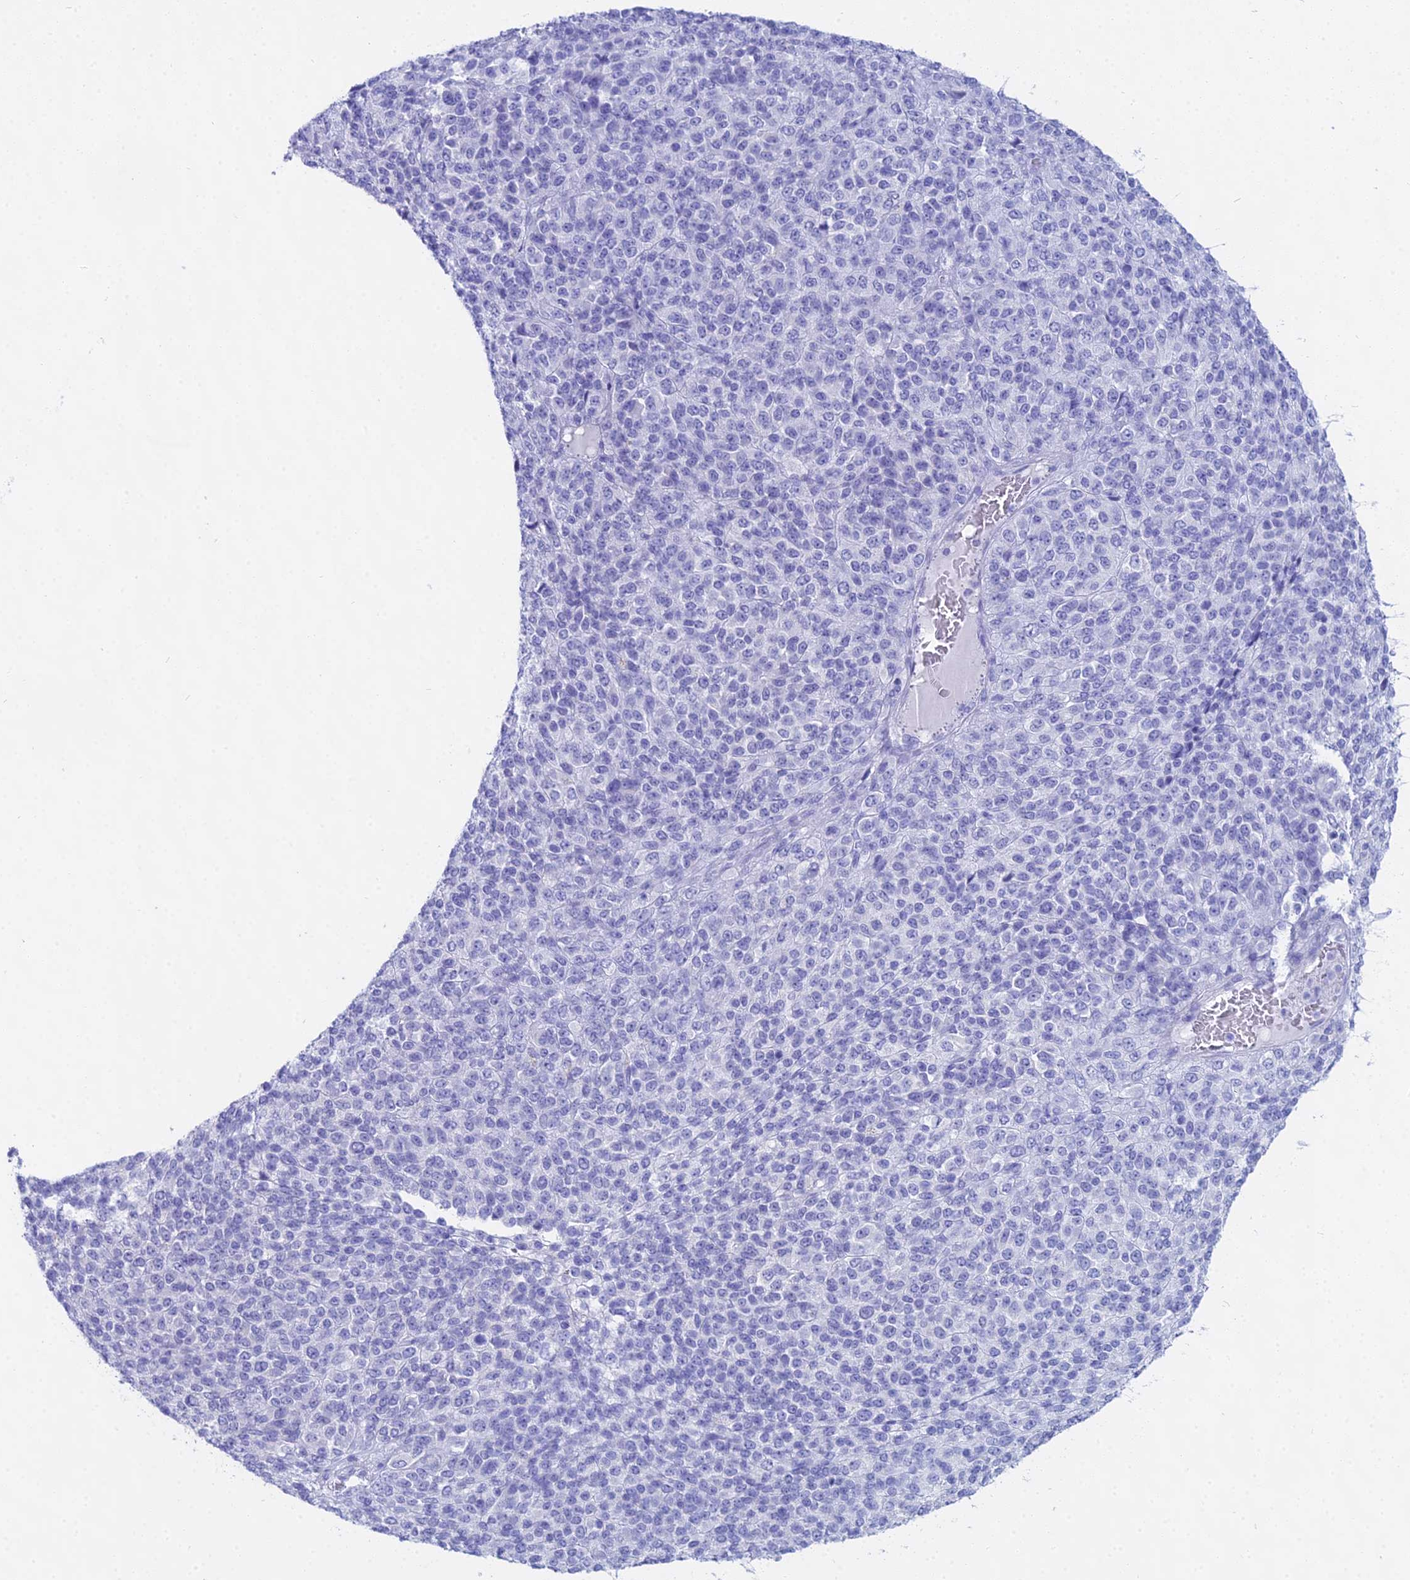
{"staining": {"intensity": "negative", "quantity": "none", "location": "none"}, "tissue": "melanoma", "cell_type": "Tumor cells", "image_type": "cancer", "snomed": [{"axis": "morphology", "description": "Malignant melanoma, Metastatic site"}, {"axis": "topography", "description": "Brain"}], "caption": "This is an IHC micrograph of human malignant melanoma (metastatic site). There is no staining in tumor cells.", "gene": "CGB2", "patient": {"sex": "female", "age": 56}}